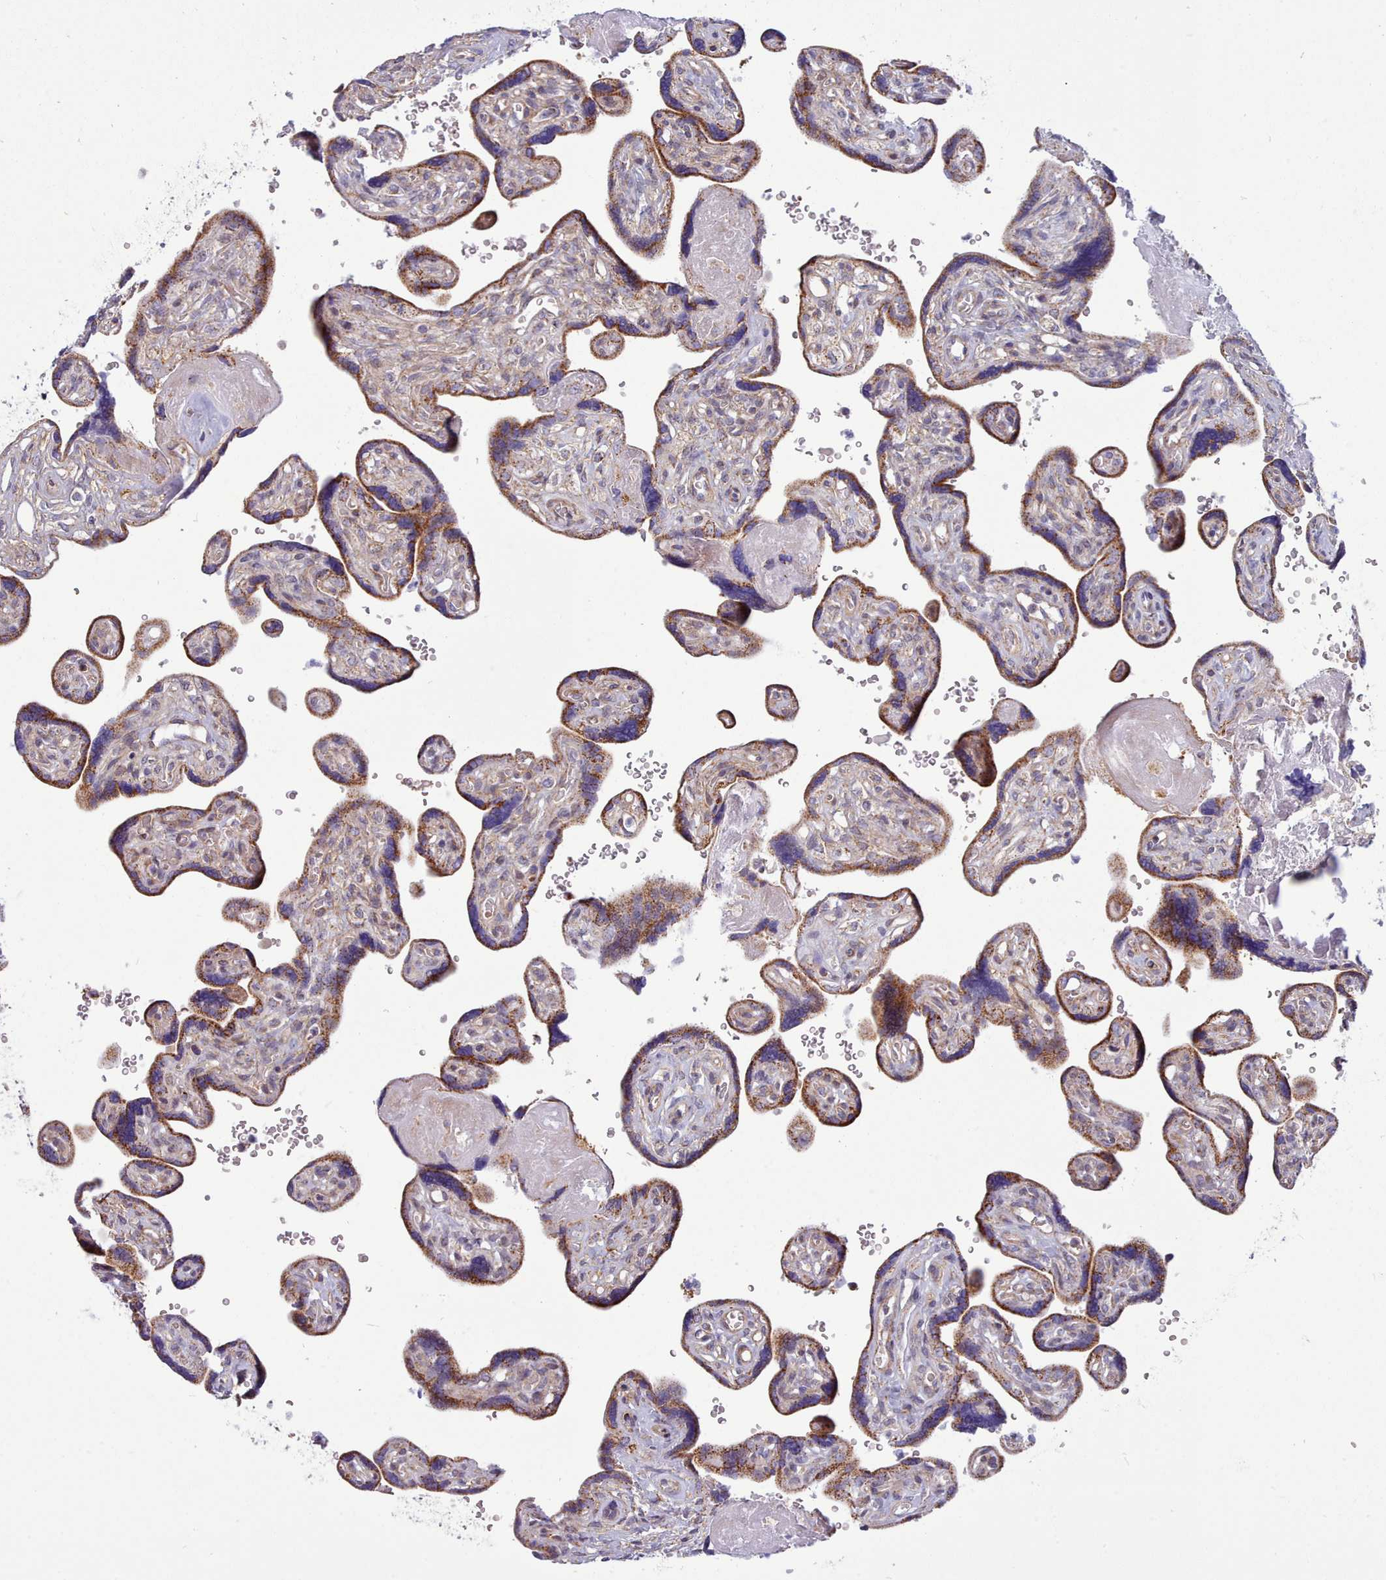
{"staining": {"intensity": "moderate", "quantity": "25%-75%", "location": "cytoplasmic/membranous"}, "tissue": "placenta", "cell_type": "Trophoblastic cells", "image_type": "normal", "snomed": [{"axis": "morphology", "description": "Normal tissue, NOS"}, {"axis": "topography", "description": "Placenta"}], "caption": "A brown stain highlights moderate cytoplasmic/membranous staining of a protein in trophoblastic cells of unremarkable human placenta.", "gene": "MRPL21", "patient": {"sex": "female", "age": 39}}